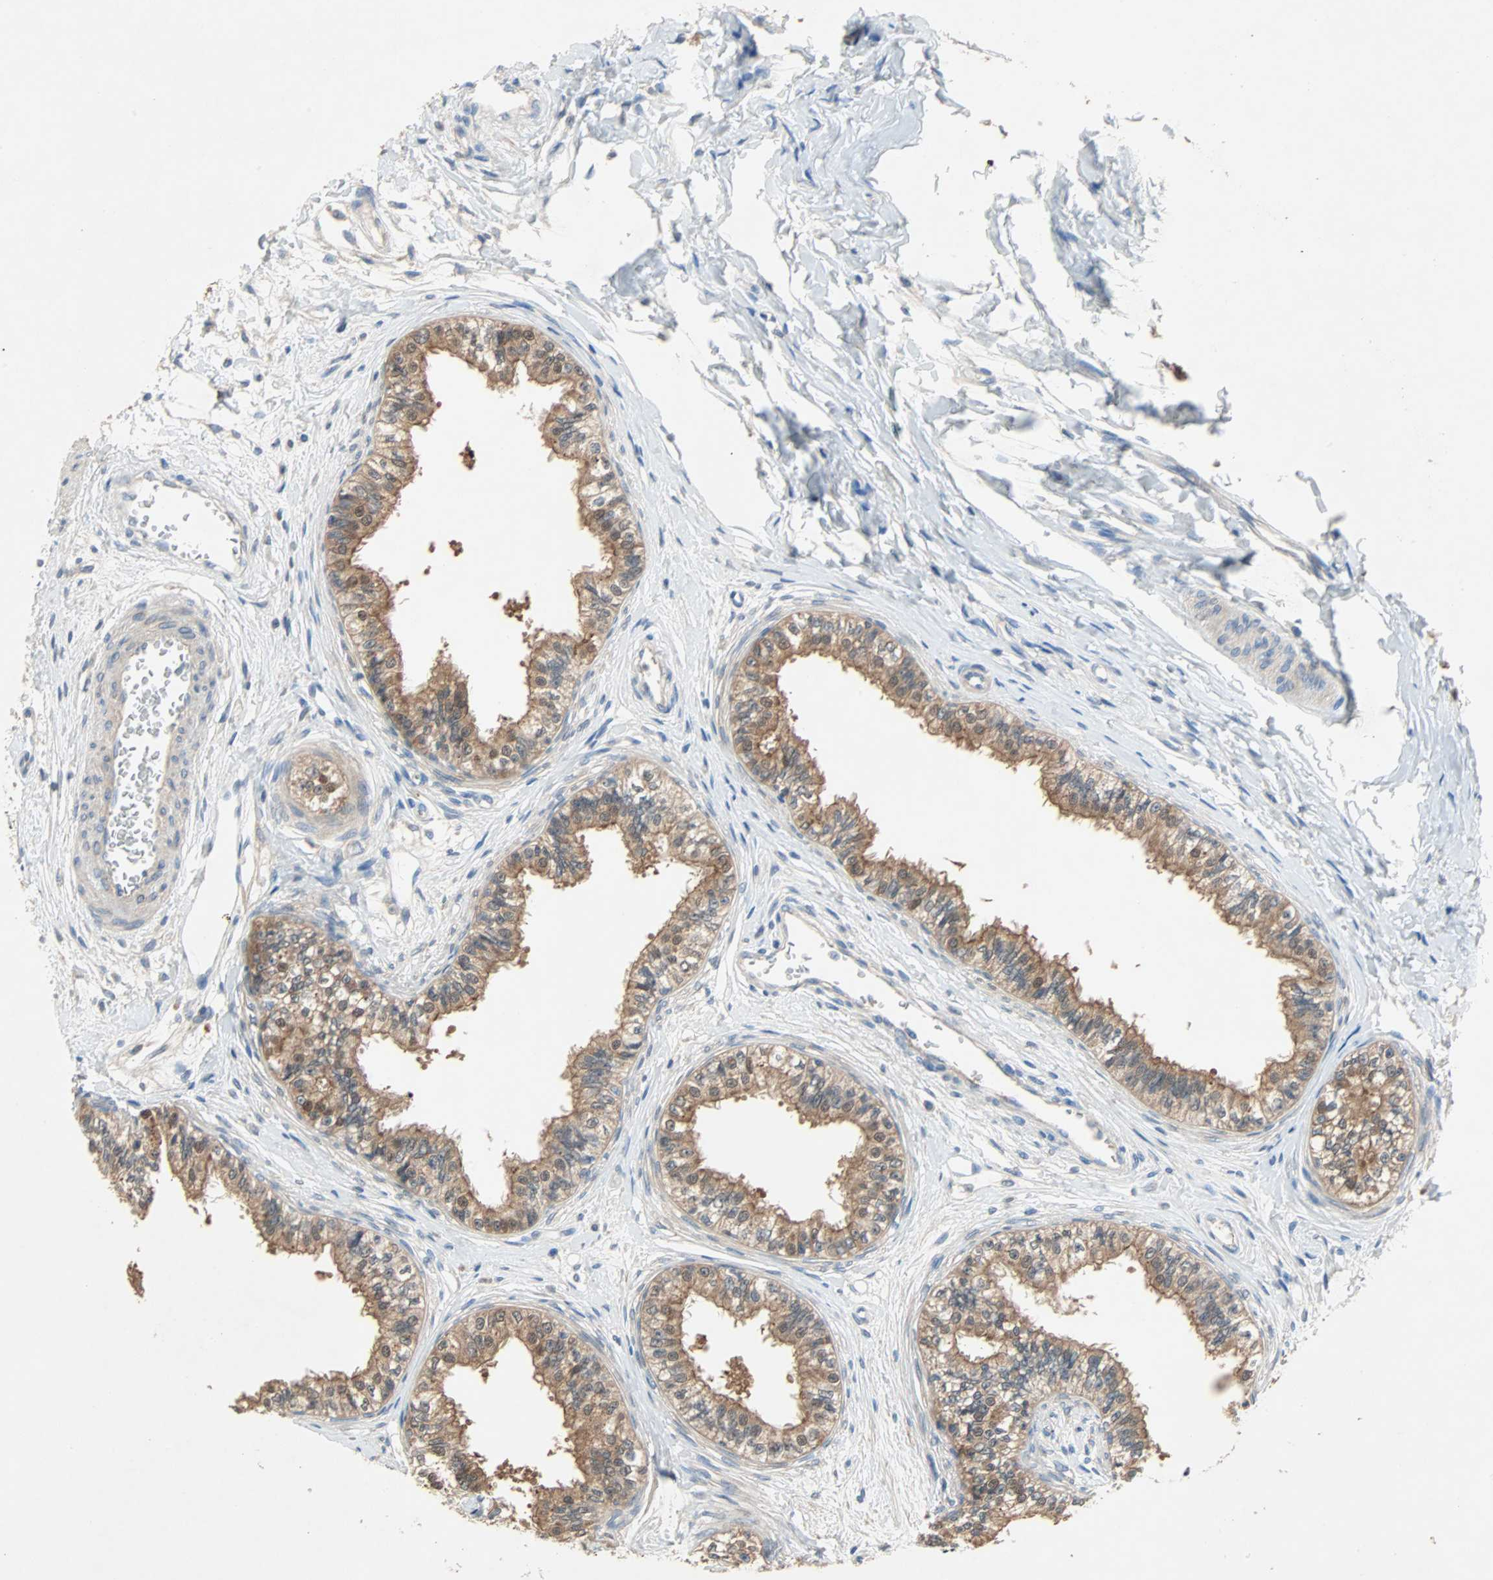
{"staining": {"intensity": "moderate", "quantity": ">75%", "location": "cytoplasmic/membranous"}, "tissue": "epididymis", "cell_type": "Glandular cells", "image_type": "normal", "snomed": [{"axis": "morphology", "description": "Normal tissue, NOS"}, {"axis": "morphology", "description": "Adenocarcinoma, metastatic, NOS"}, {"axis": "topography", "description": "Testis"}, {"axis": "topography", "description": "Epididymis"}], "caption": "Protein expression analysis of unremarkable epididymis shows moderate cytoplasmic/membranous positivity in approximately >75% of glandular cells. (IHC, brightfield microscopy, high magnification).", "gene": "TNFRSF12A", "patient": {"sex": "male", "age": 26}}